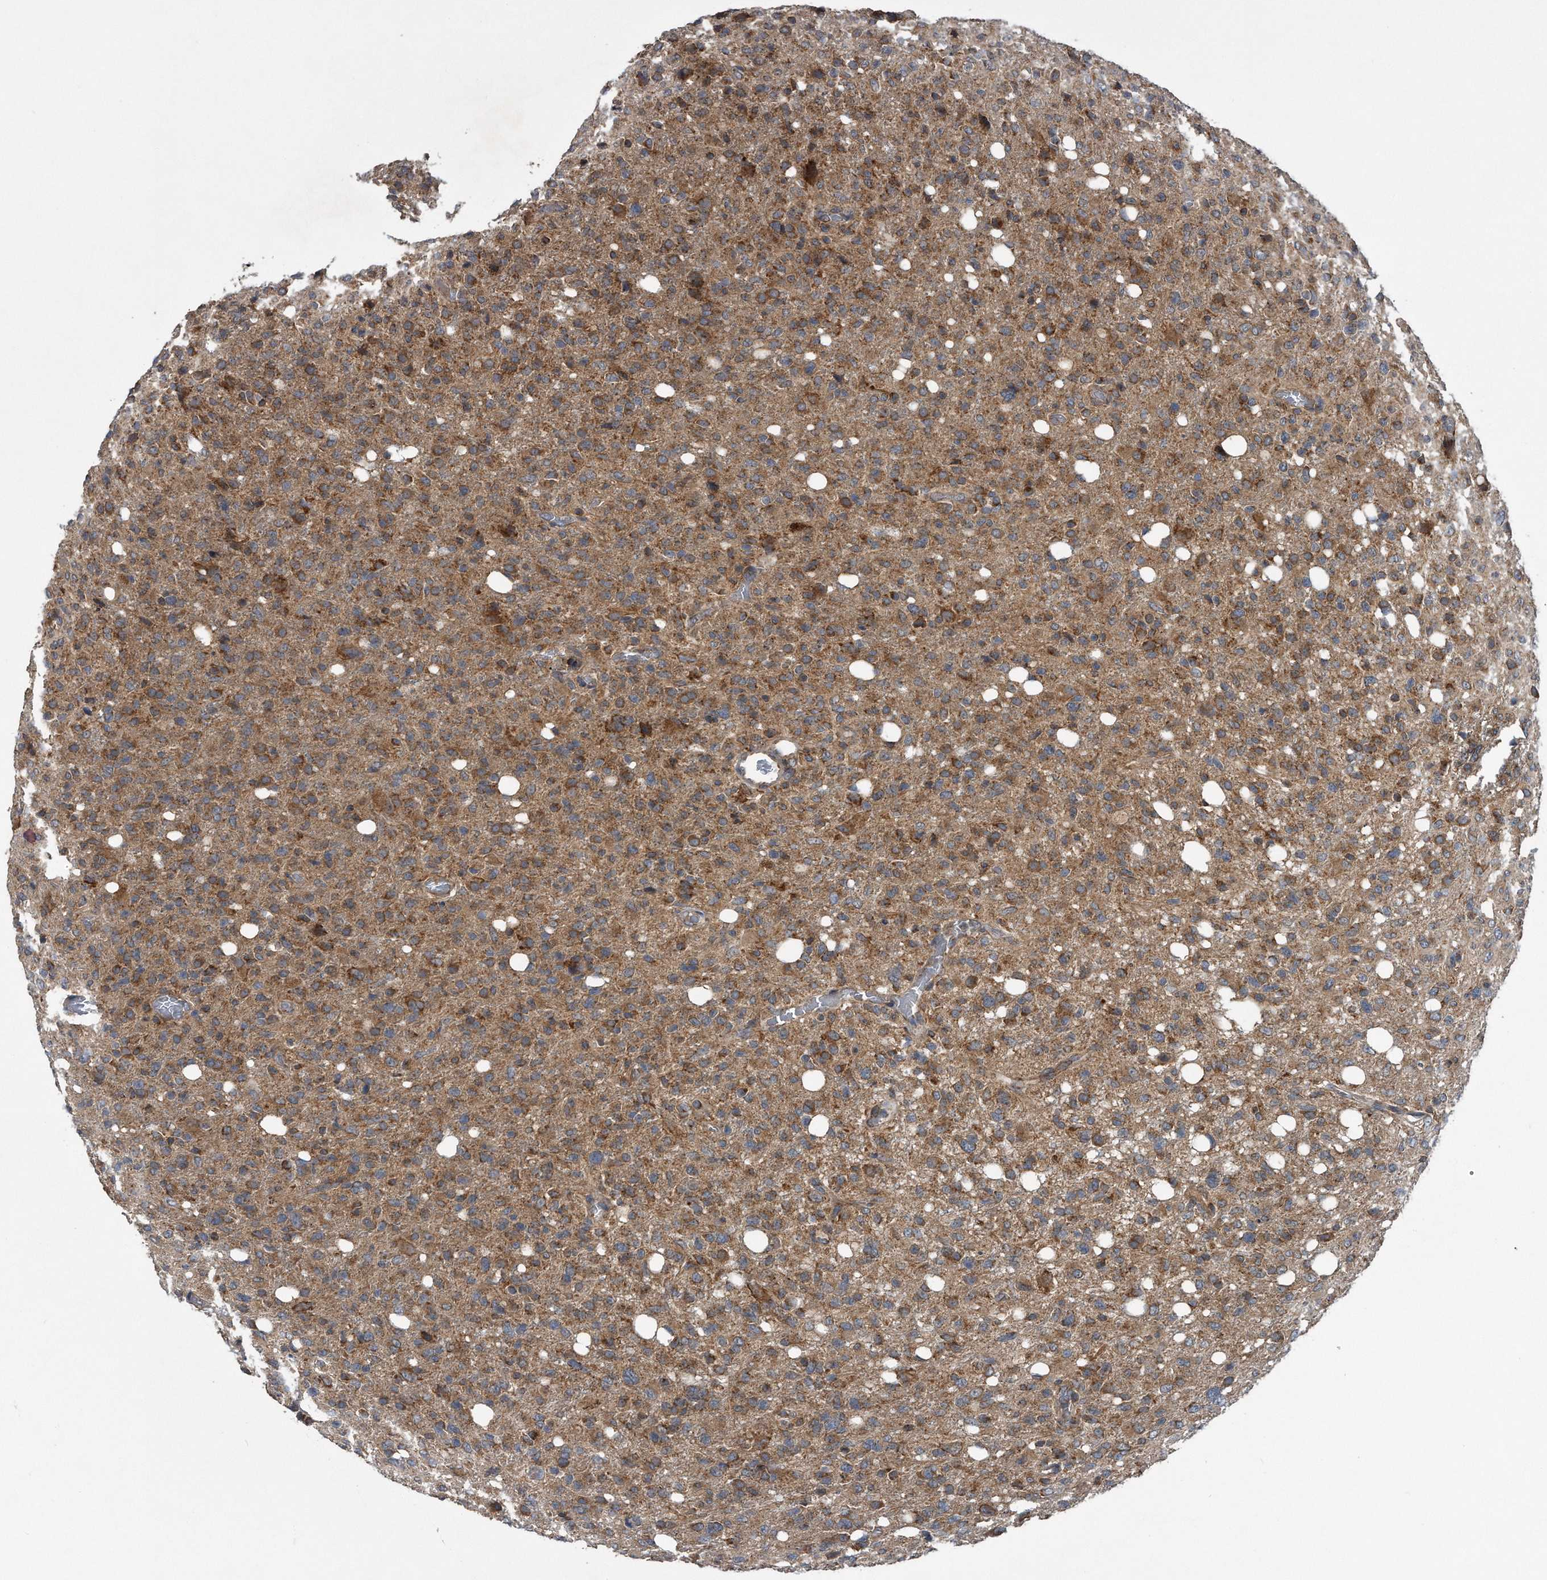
{"staining": {"intensity": "moderate", "quantity": ">75%", "location": "cytoplasmic/membranous"}, "tissue": "glioma", "cell_type": "Tumor cells", "image_type": "cancer", "snomed": [{"axis": "morphology", "description": "Glioma, malignant, High grade"}, {"axis": "topography", "description": "Brain"}], "caption": "Protein positivity by IHC exhibits moderate cytoplasmic/membranous positivity in approximately >75% of tumor cells in glioma. Using DAB (3,3'-diaminobenzidine) (brown) and hematoxylin (blue) stains, captured at high magnification using brightfield microscopy.", "gene": "ALPK2", "patient": {"sex": "female", "age": 57}}